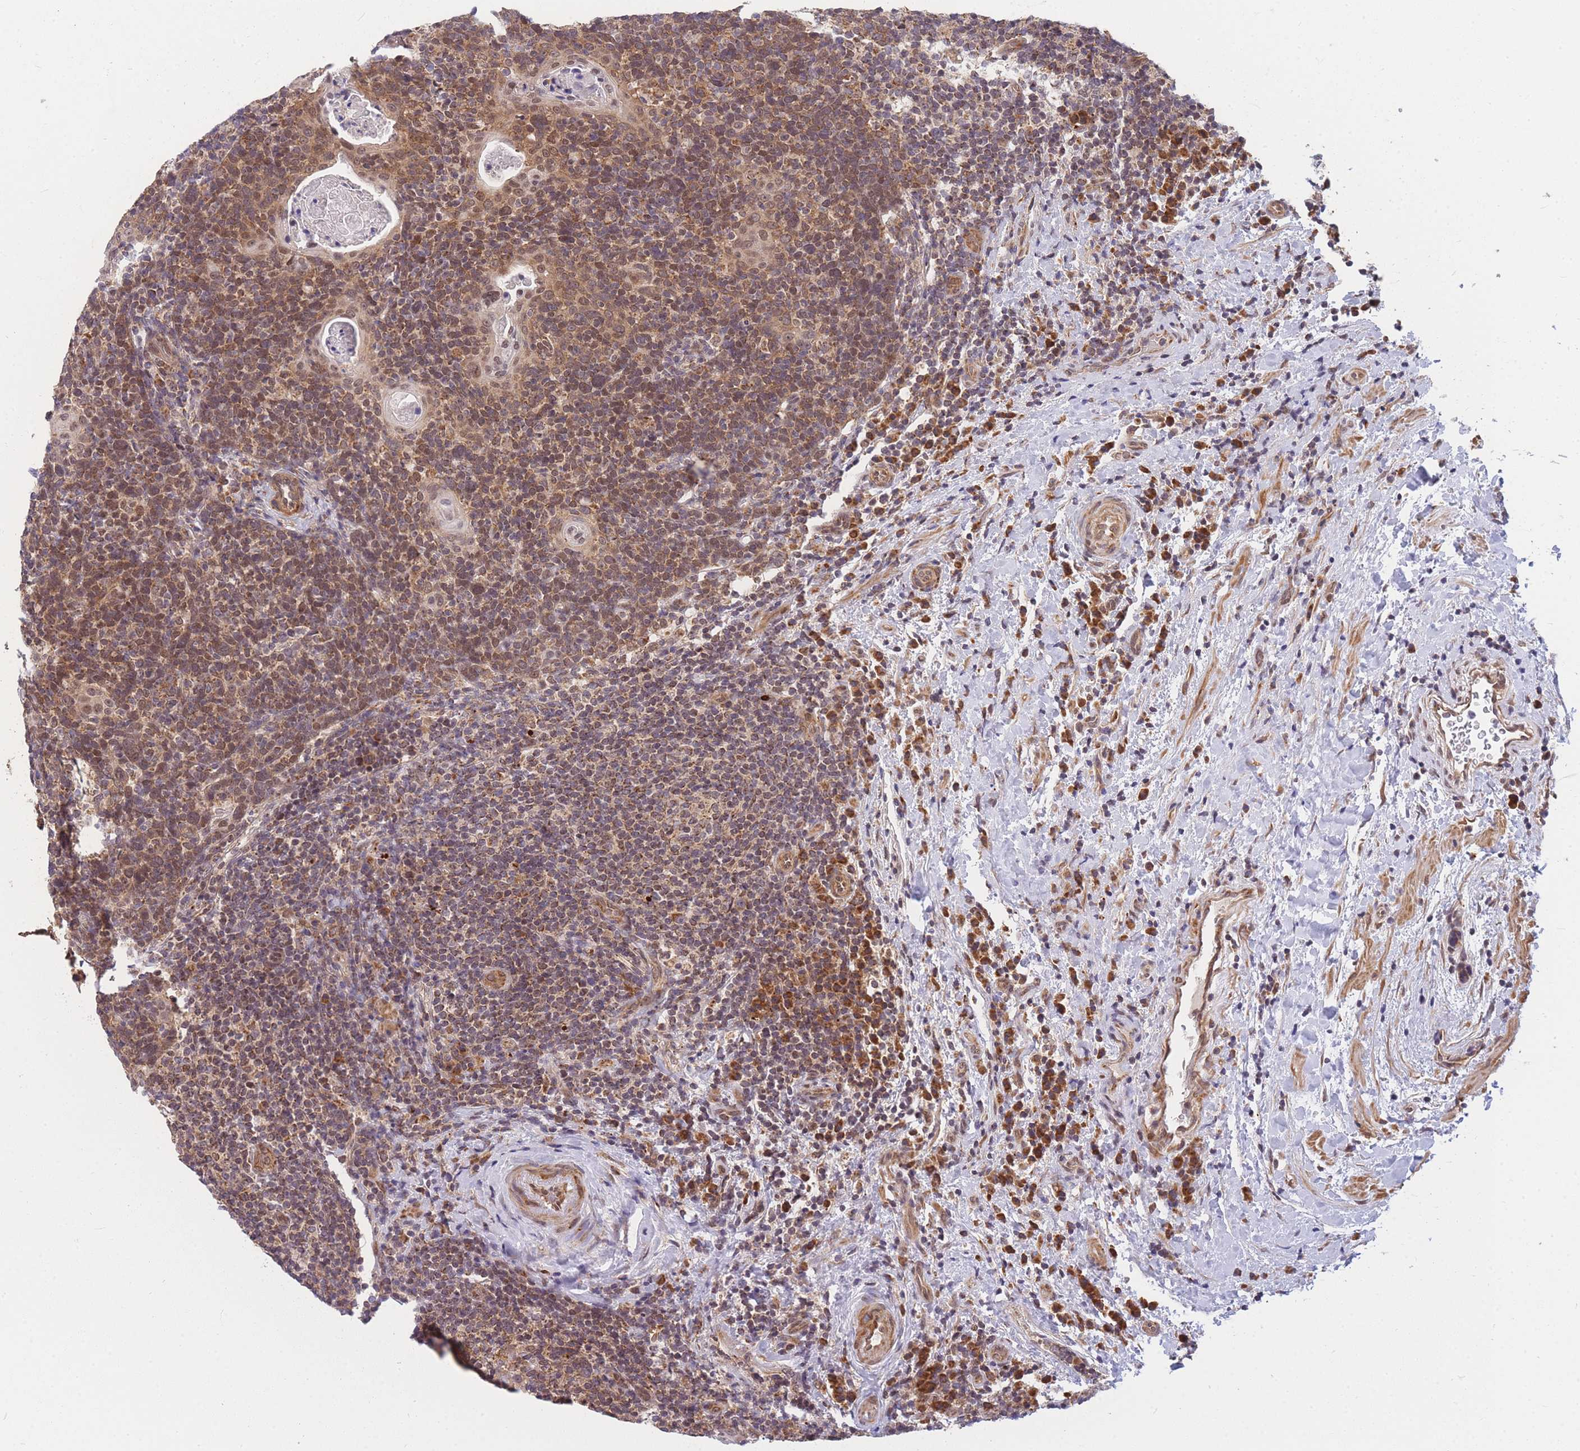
{"staining": {"intensity": "moderate", "quantity": ">75%", "location": "cytoplasmic/membranous"}, "tissue": "head and neck cancer", "cell_type": "Tumor cells", "image_type": "cancer", "snomed": [{"axis": "morphology", "description": "Squamous cell carcinoma, NOS"}, {"axis": "morphology", "description": "Squamous cell carcinoma, metastatic, NOS"}, {"axis": "topography", "description": "Lymph node"}, {"axis": "topography", "description": "Head-Neck"}], "caption": "This is an image of IHC staining of head and neck cancer, which shows moderate positivity in the cytoplasmic/membranous of tumor cells.", "gene": "MRPL23", "patient": {"sex": "male", "age": 62}}